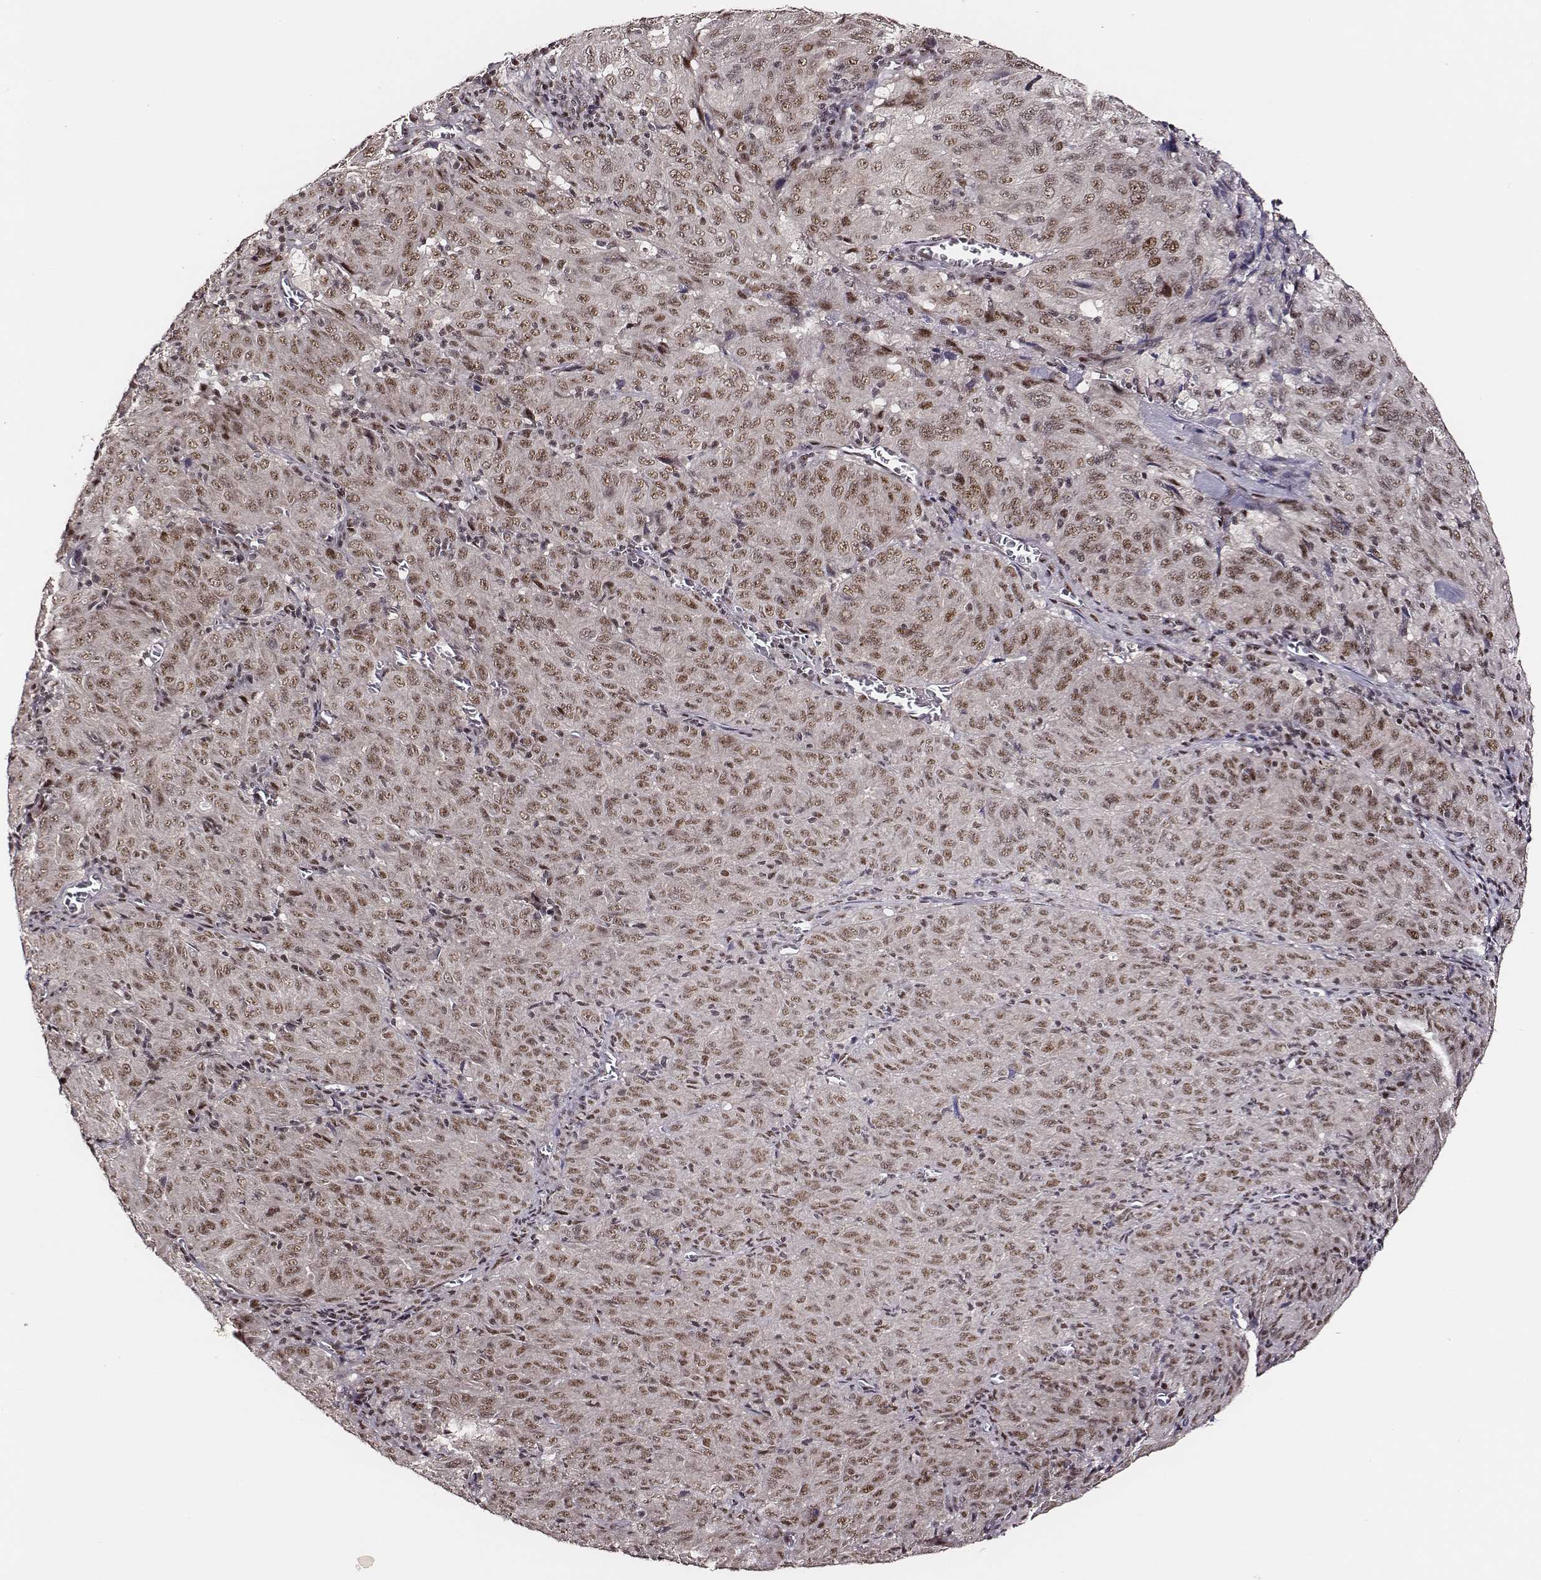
{"staining": {"intensity": "moderate", "quantity": ">75%", "location": "nuclear"}, "tissue": "pancreatic cancer", "cell_type": "Tumor cells", "image_type": "cancer", "snomed": [{"axis": "morphology", "description": "Adenocarcinoma, NOS"}, {"axis": "topography", "description": "Pancreas"}], "caption": "Immunohistochemical staining of human pancreatic cancer (adenocarcinoma) demonstrates medium levels of moderate nuclear positivity in approximately >75% of tumor cells.", "gene": "PPARA", "patient": {"sex": "male", "age": 63}}